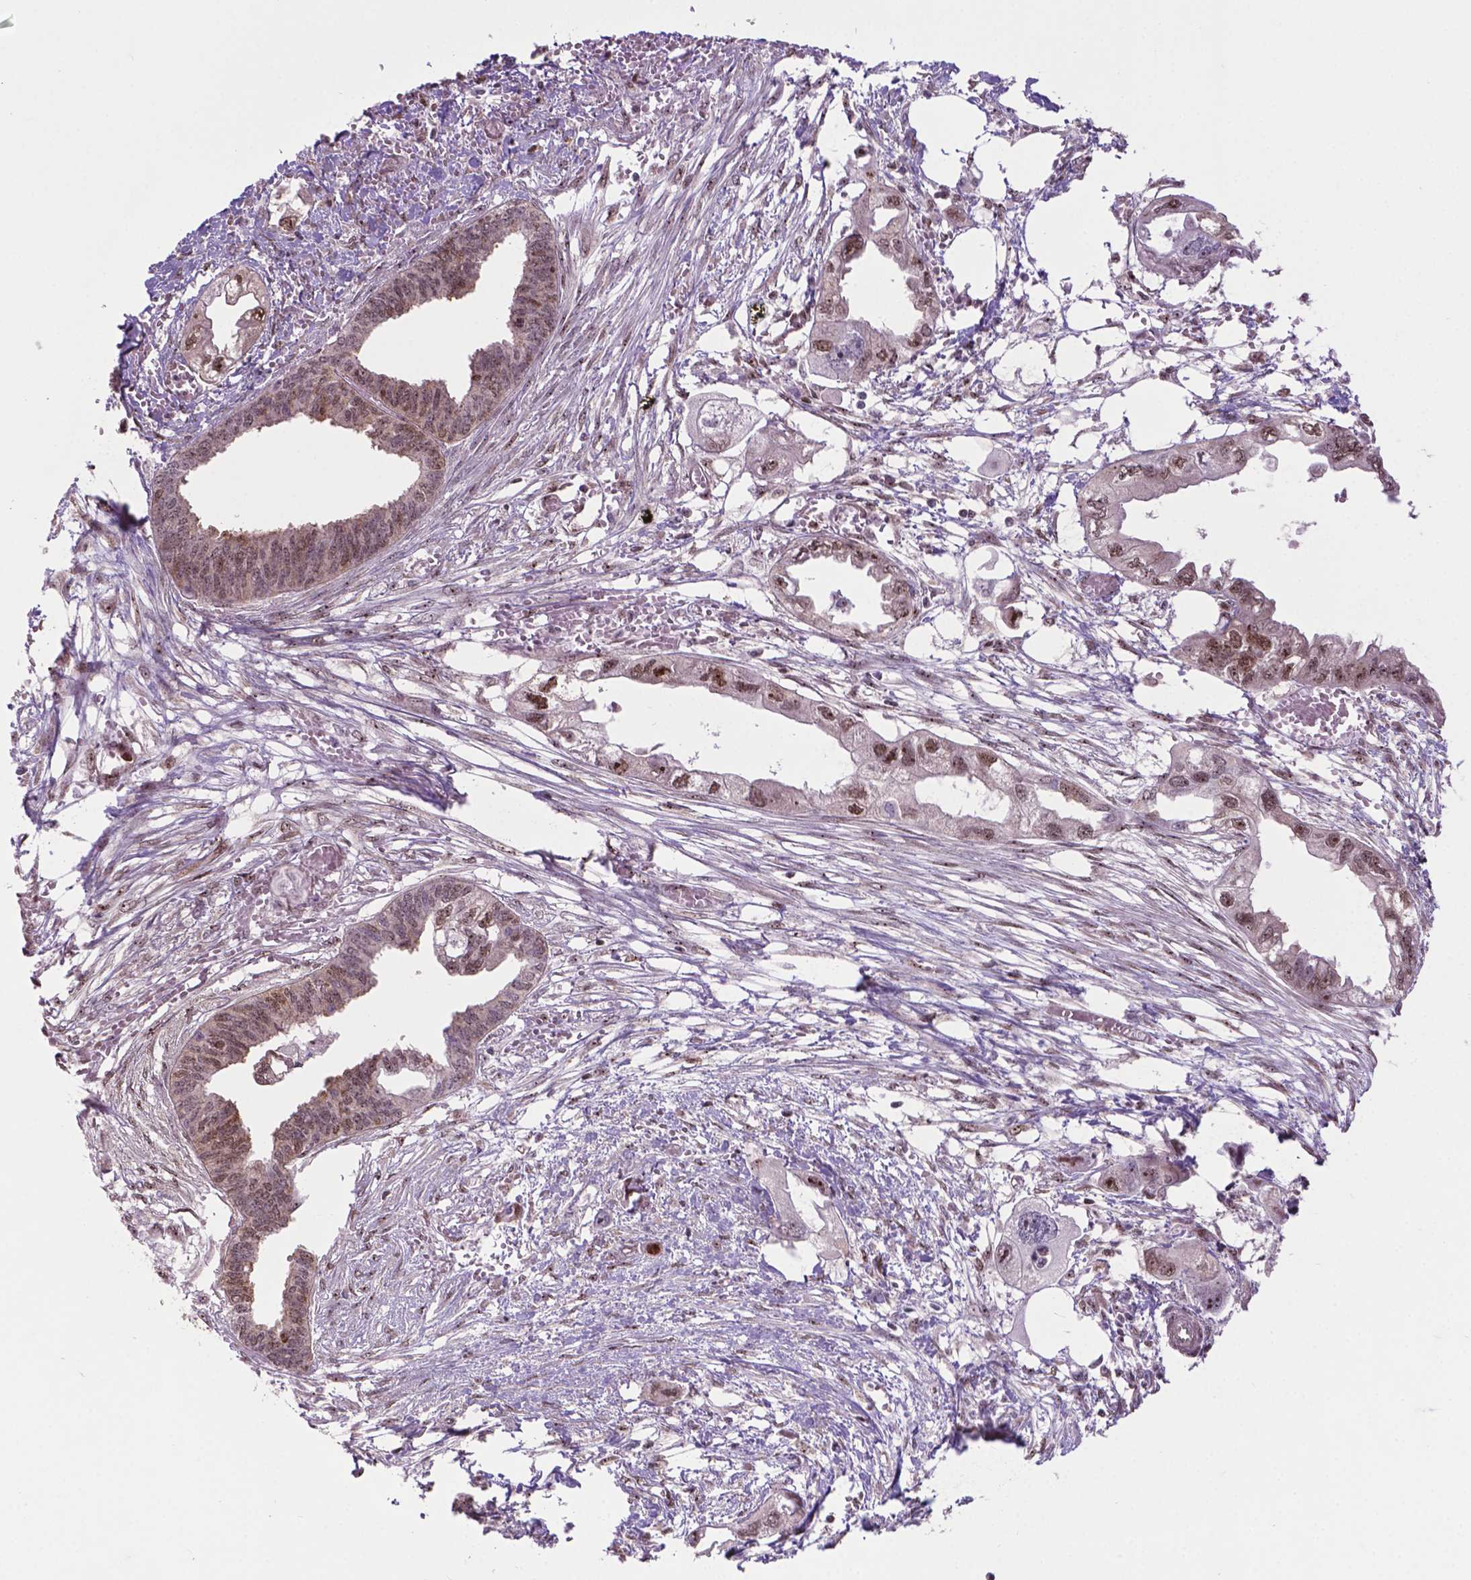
{"staining": {"intensity": "moderate", "quantity": ">75%", "location": "nuclear"}, "tissue": "endometrial cancer", "cell_type": "Tumor cells", "image_type": "cancer", "snomed": [{"axis": "morphology", "description": "Adenocarcinoma, NOS"}, {"axis": "morphology", "description": "Adenocarcinoma, metastatic, NOS"}, {"axis": "topography", "description": "Adipose tissue"}, {"axis": "topography", "description": "Endometrium"}], "caption": "A micrograph showing moderate nuclear expression in approximately >75% of tumor cells in metastatic adenocarcinoma (endometrial), as visualized by brown immunohistochemical staining.", "gene": "CSNK2A1", "patient": {"sex": "female", "age": 67}}